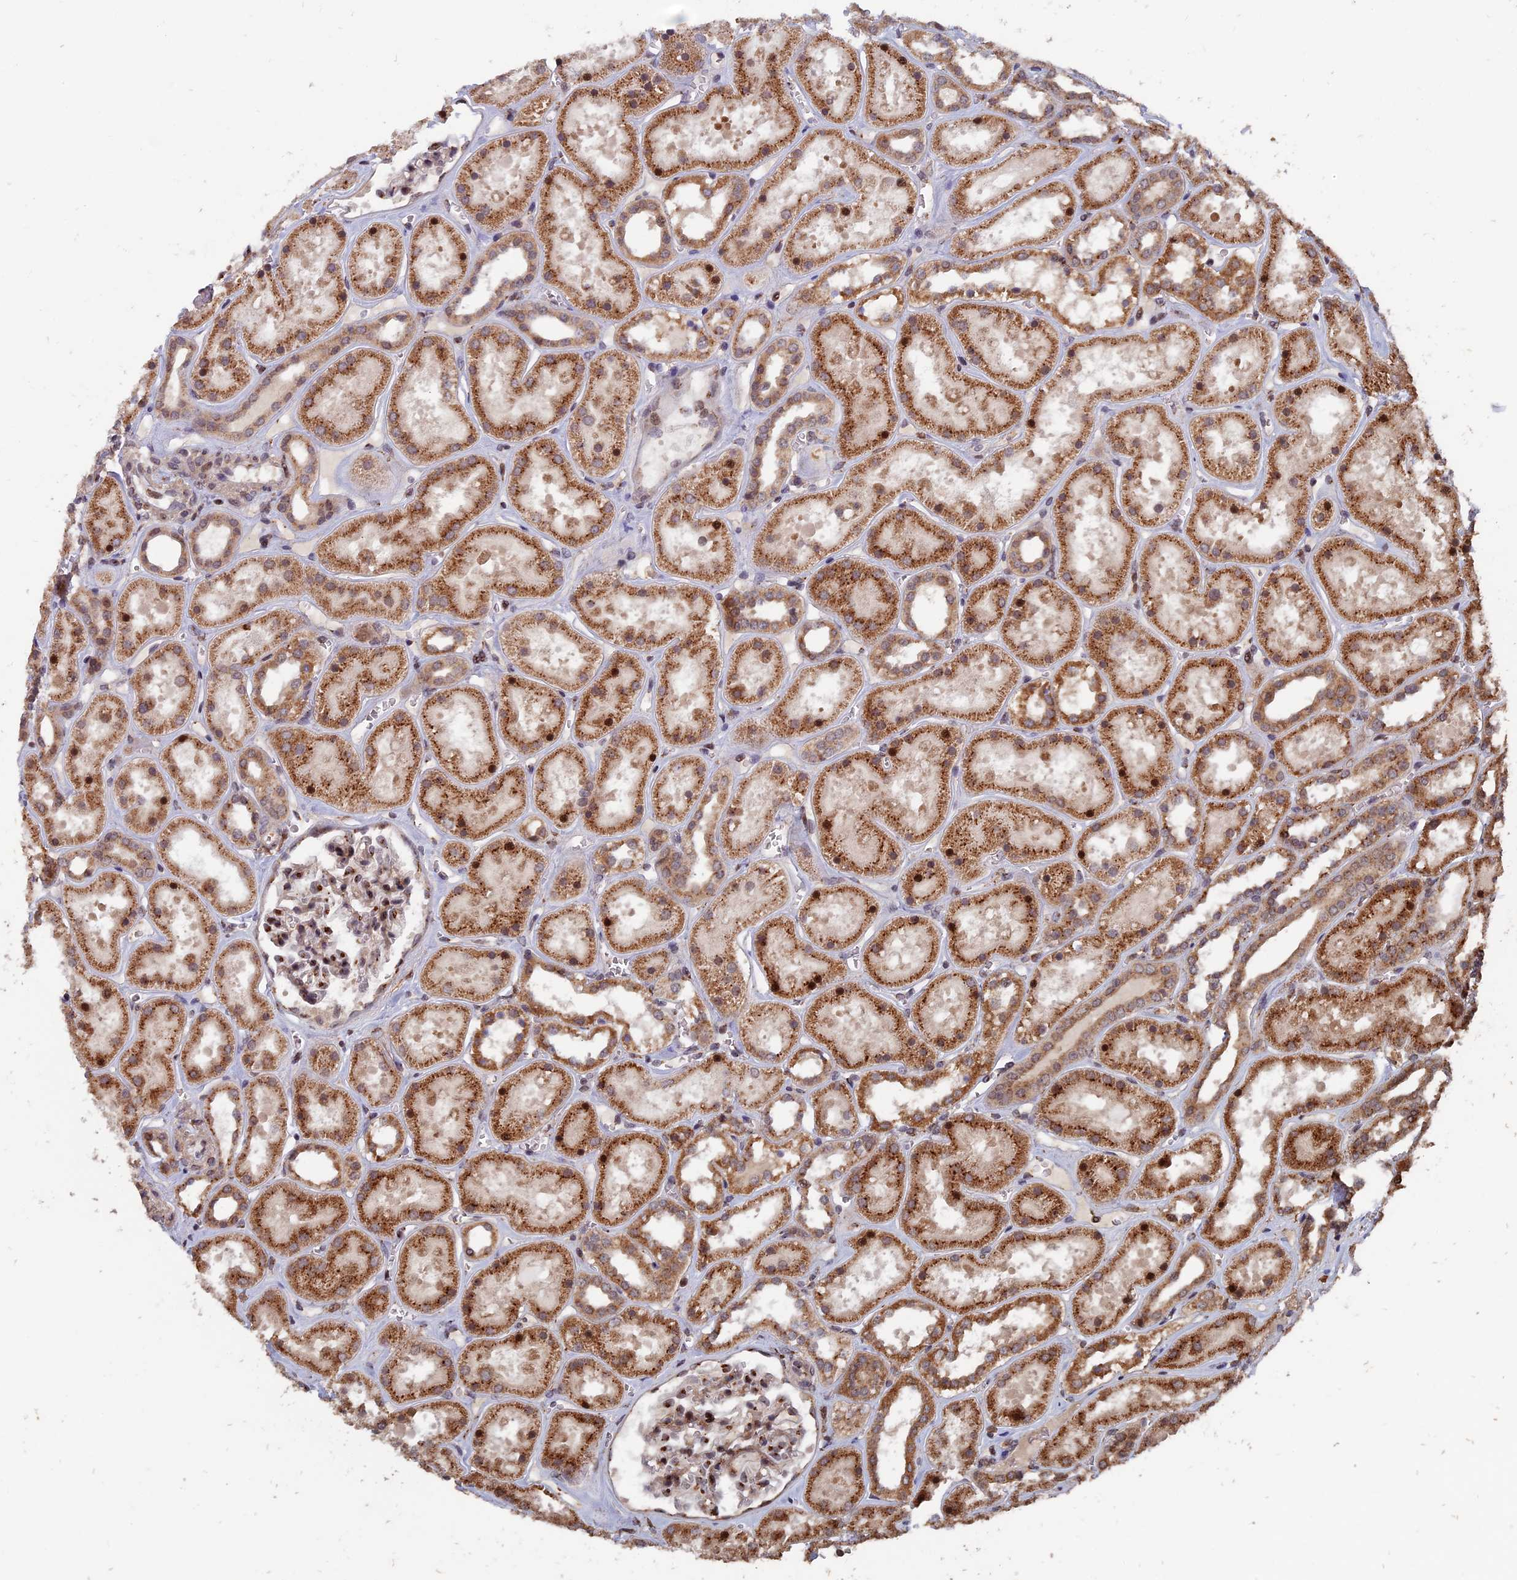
{"staining": {"intensity": "moderate", "quantity": "25%-75%", "location": "nuclear"}, "tissue": "kidney", "cell_type": "Cells in glomeruli", "image_type": "normal", "snomed": [{"axis": "morphology", "description": "Normal tissue, NOS"}, {"axis": "topography", "description": "Kidney"}], "caption": "This micrograph exhibits immunohistochemistry staining of benign human kidney, with medium moderate nuclear expression in approximately 25%-75% of cells in glomeruli.", "gene": "RASGRF1", "patient": {"sex": "female", "age": 41}}